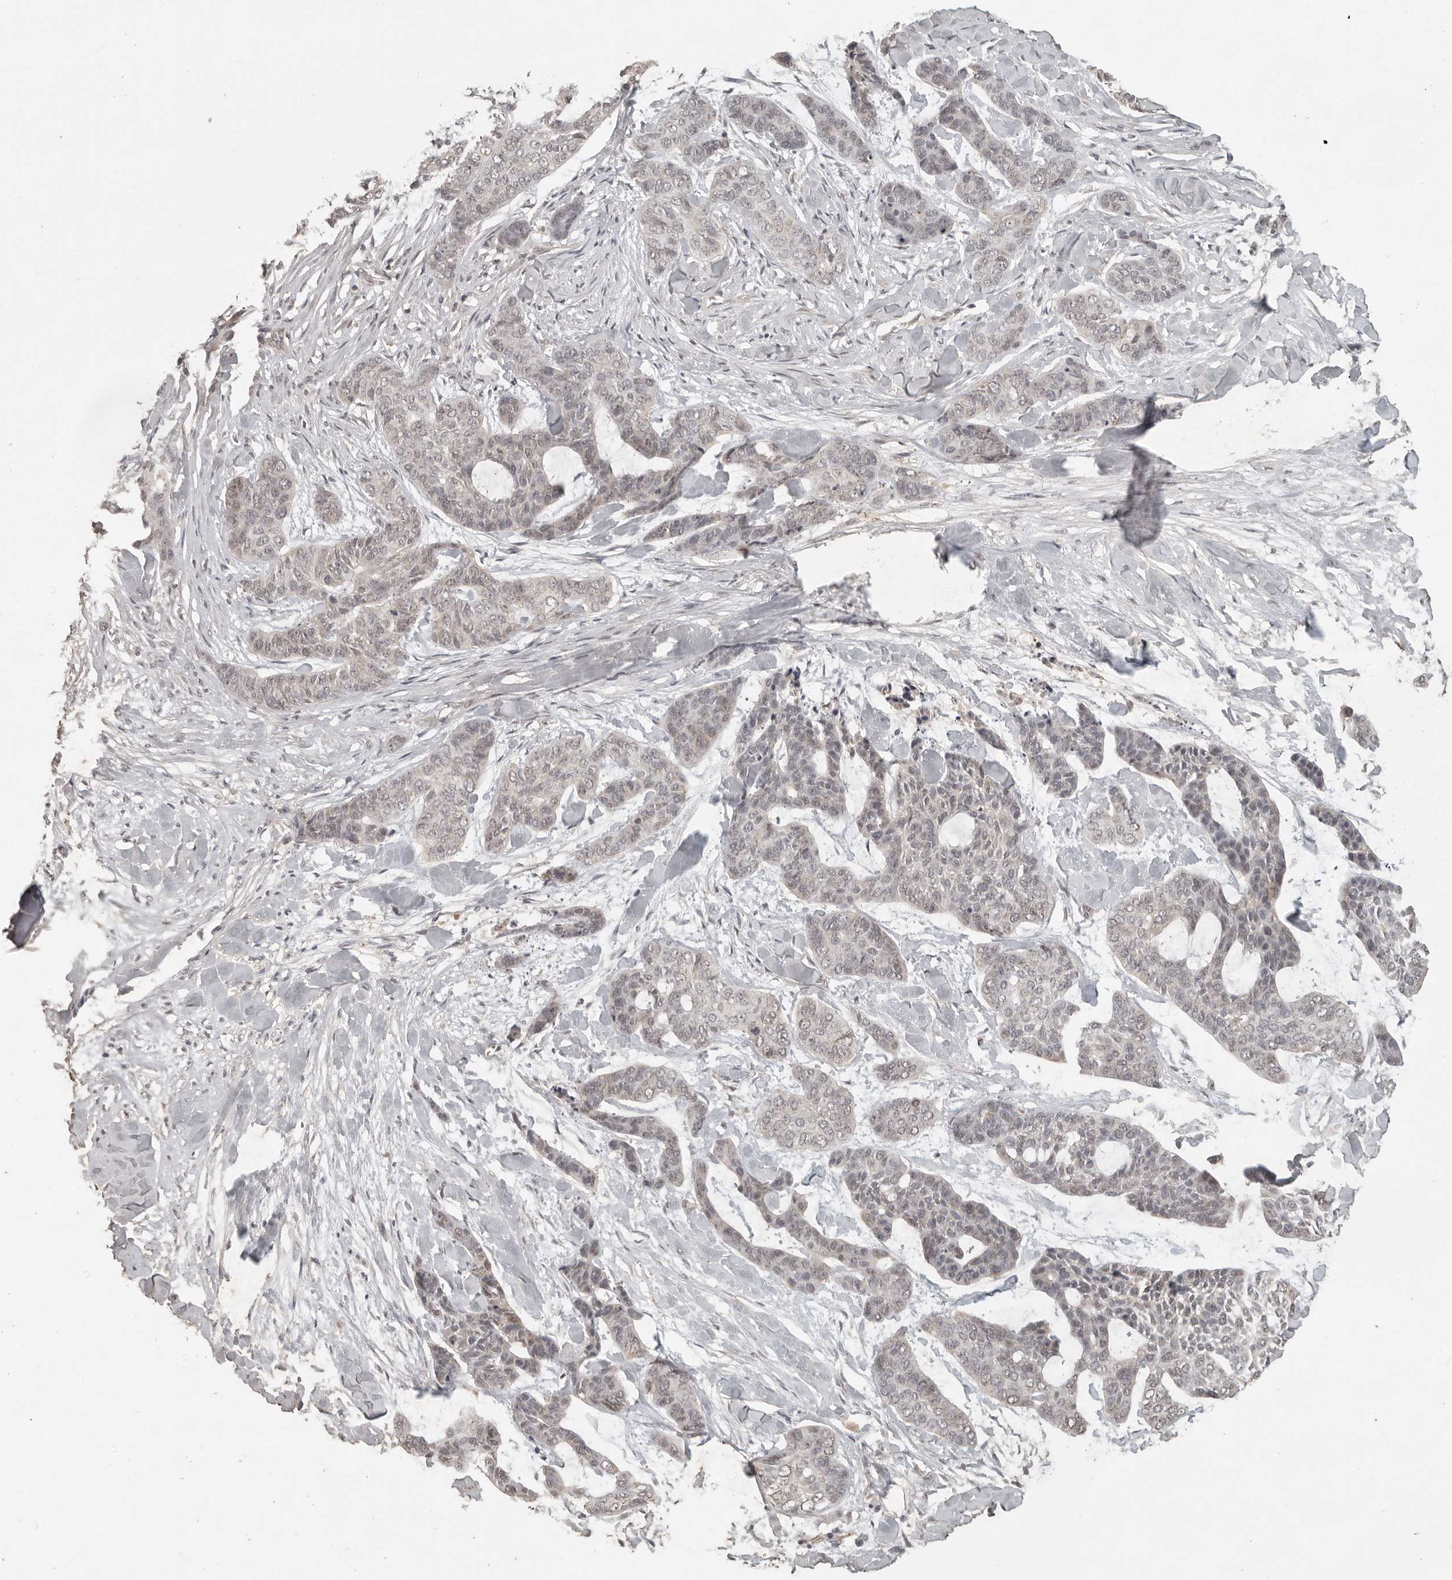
{"staining": {"intensity": "negative", "quantity": "none", "location": "none"}, "tissue": "skin cancer", "cell_type": "Tumor cells", "image_type": "cancer", "snomed": [{"axis": "morphology", "description": "Basal cell carcinoma"}, {"axis": "topography", "description": "Skin"}], "caption": "IHC micrograph of human skin basal cell carcinoma stained for a protein (brown), which reveals no expression in tumor cells. (DAB immunohistochemistry (IHC) with hematoxylin counter stain).", "gene": "CTF1", "patient": {"sex": "female", "age": 64}}